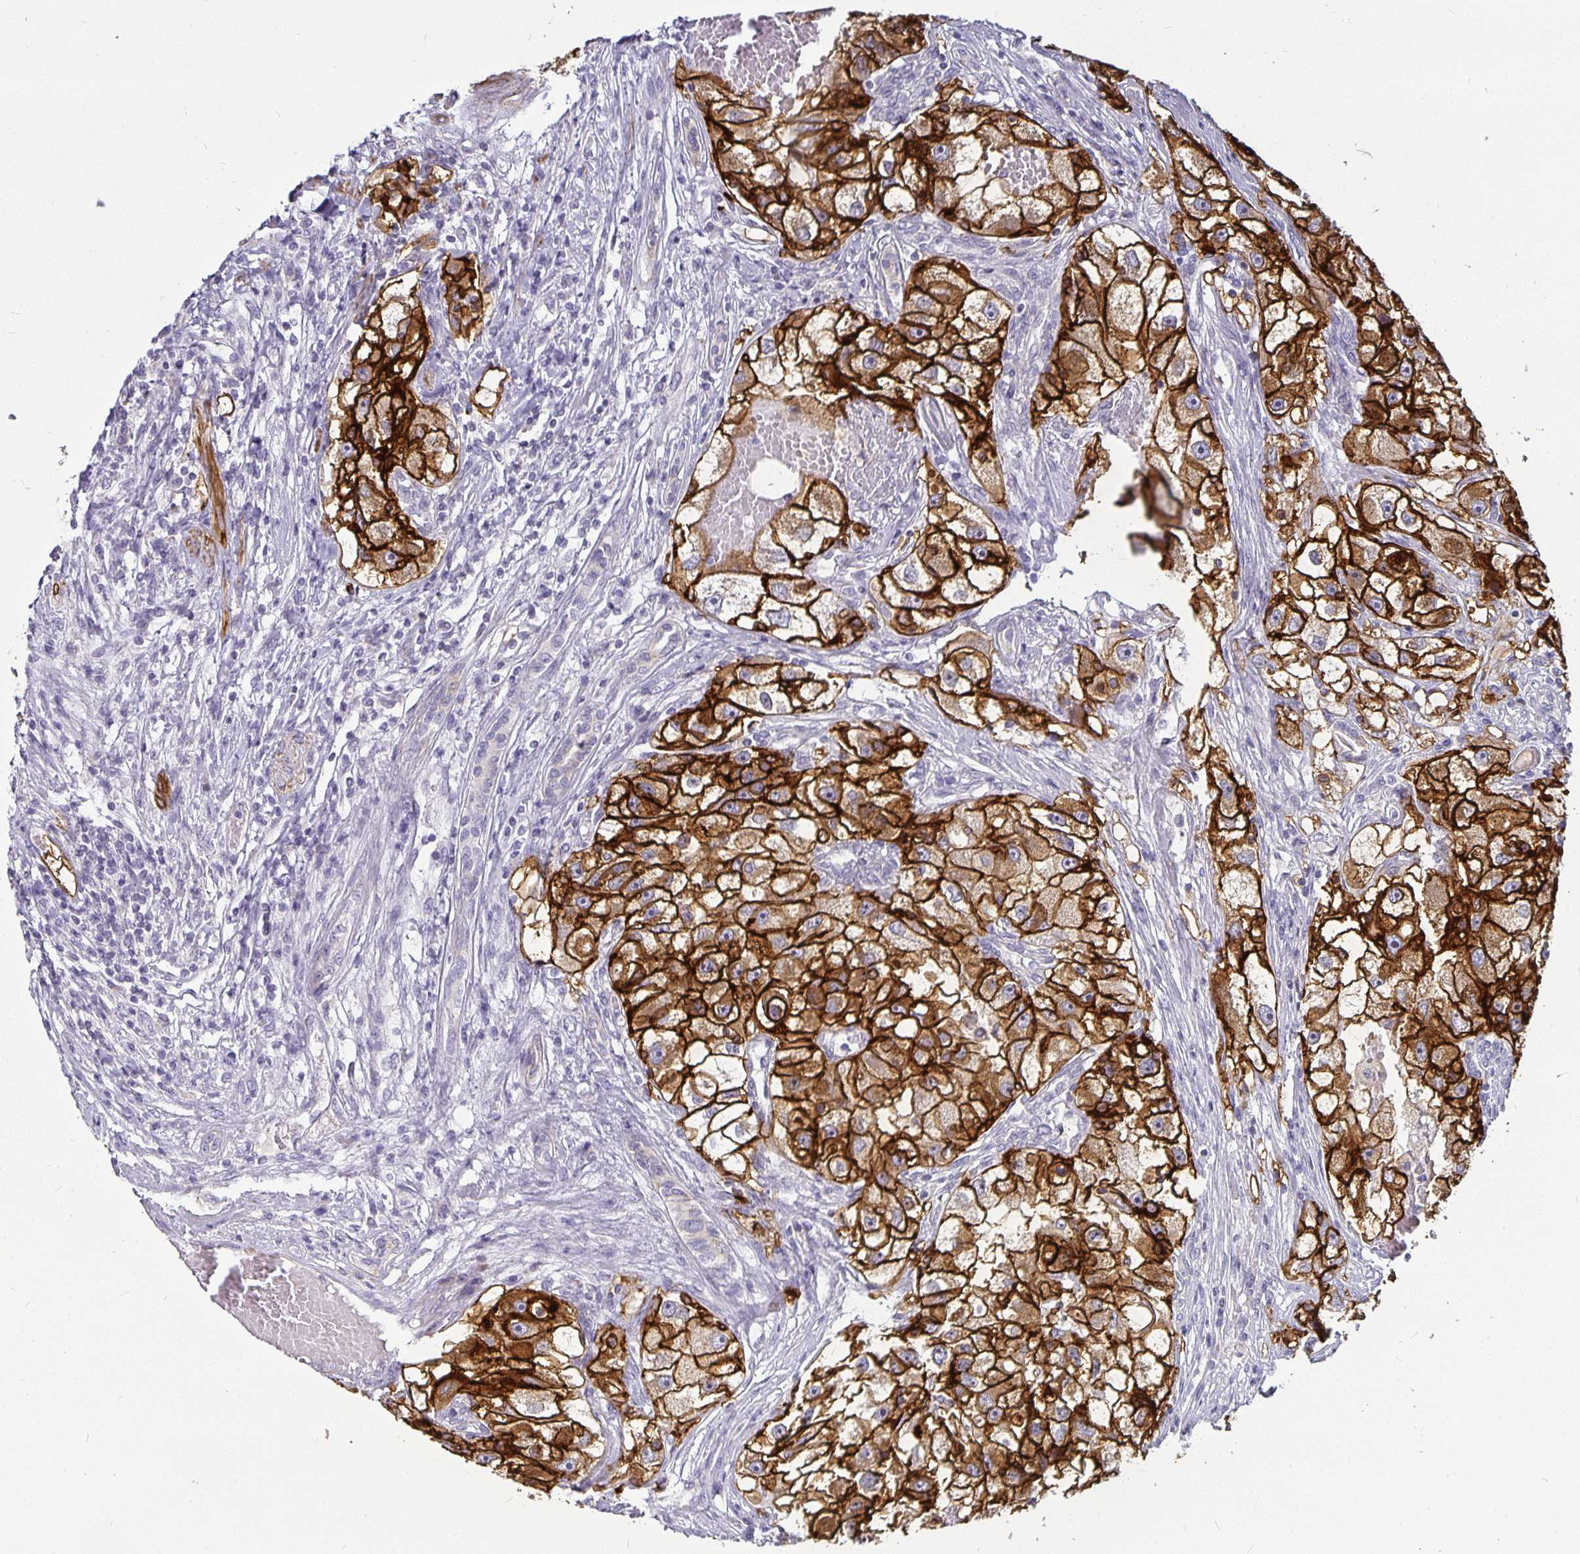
{"staining": {"intensity": "strong", "quantity": ">75%", "location": "cytoplasmic/membranous"}, "tissue": "renal cancer", "cell_type": "Tumor cells", "image_type": "cancer", "snomed": [{"axis": "morphology", "description": "Adenocarcinoma, NOS"}, {"axis": "topography", "description": "Kidney"}], "caption": "Tumor cells exhibit high levels of strong cytoplasmic/membranous expression in approximately >75% of cells in human renal adenocarcinoma.", "gene": "CA12", "patient": {"sex": "male", "age": 63}}